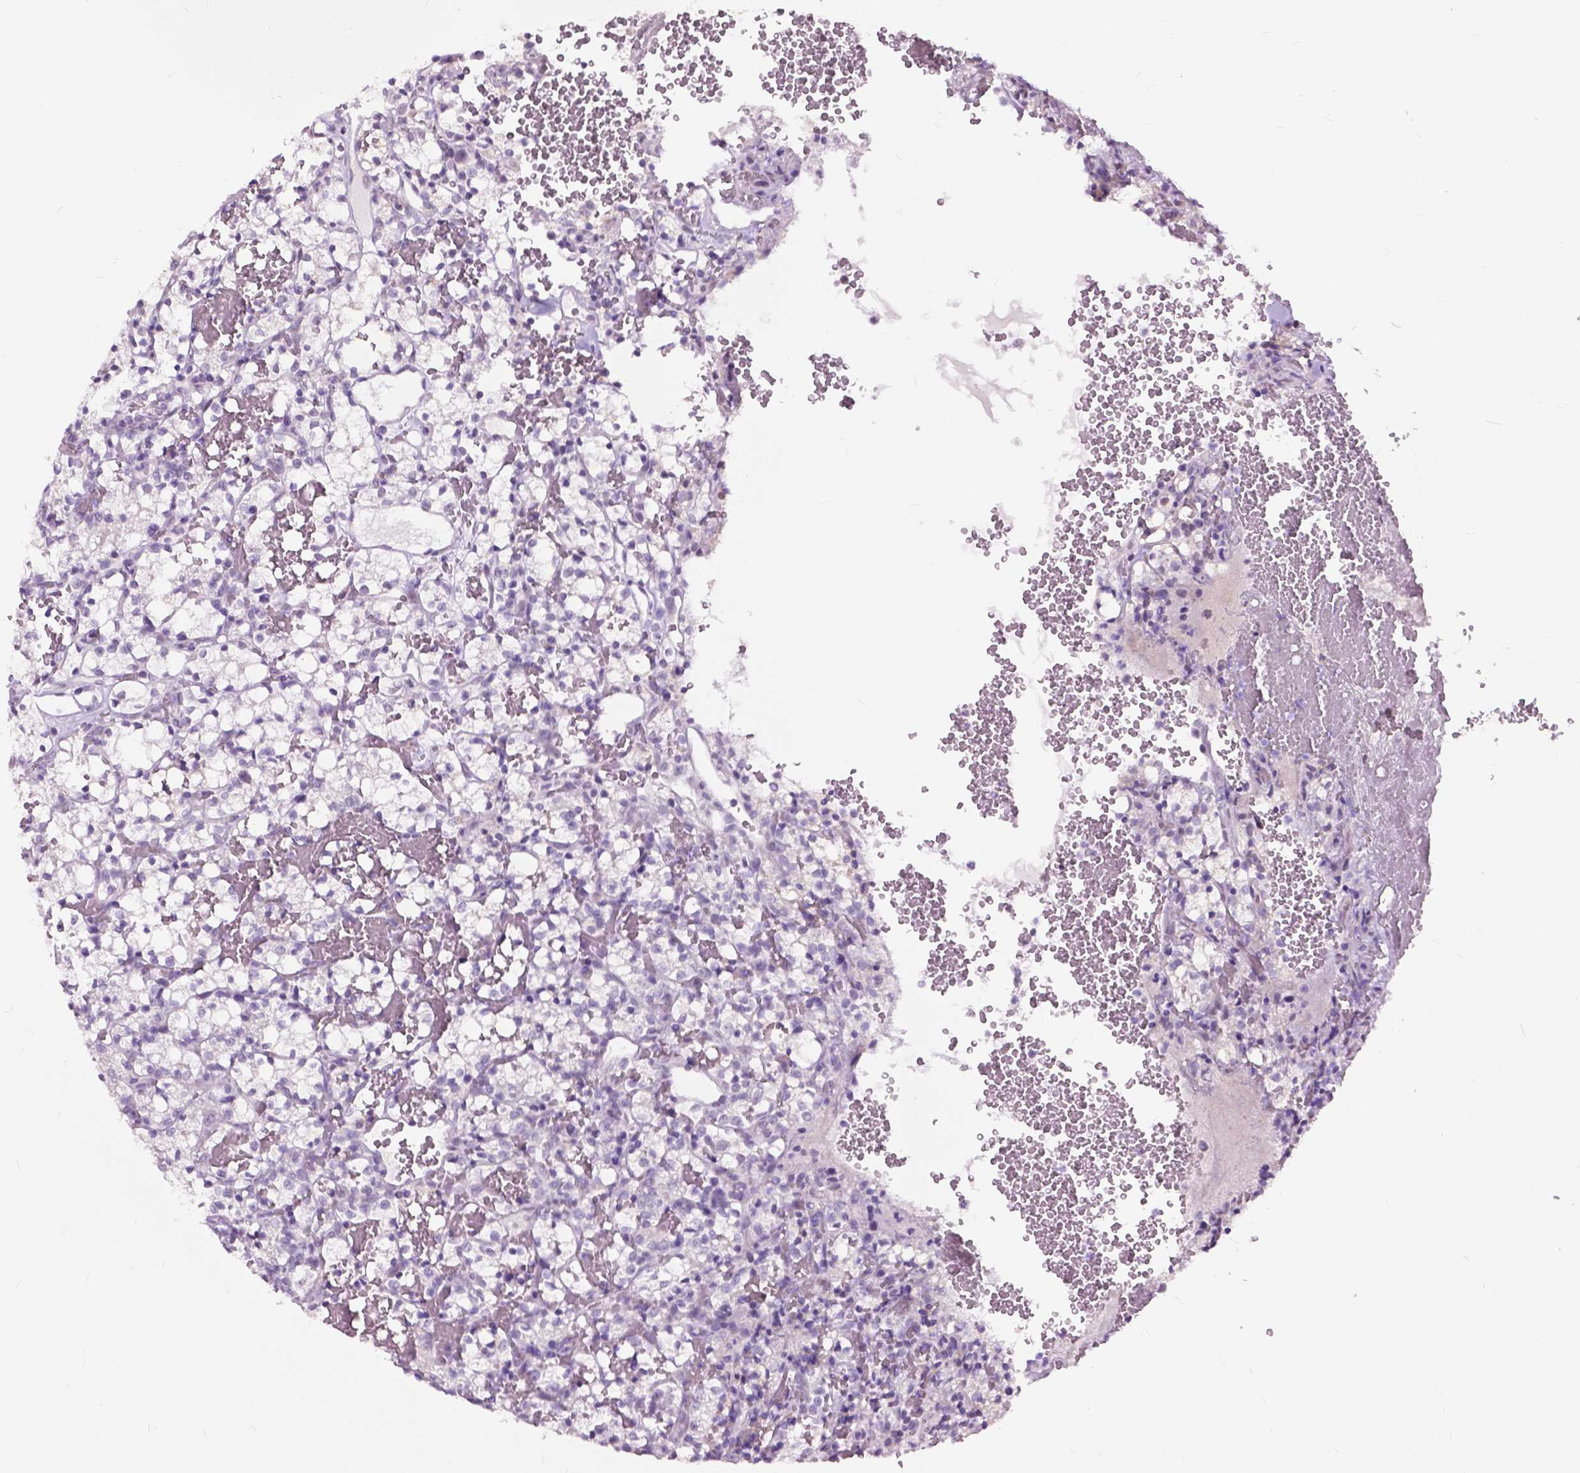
{"staining": {"intensity": "negative", "quantity": "none", "location": "none"}, "tissue": "renal cancer", "cell_type": "Tumor cells", "image_type": "cancer", "snomed": [{"axis": "morphology", "description": "Adenocarcinoma, NOS"}, {"axis": "topography", "description": "Kidney"}], "caption": "Micrograph shows no significant protein positivity in tumor cells of adenocarcinoma (renal).", "gene": "GPR37L1", "patient": {"sex": "female", "age": 69}}